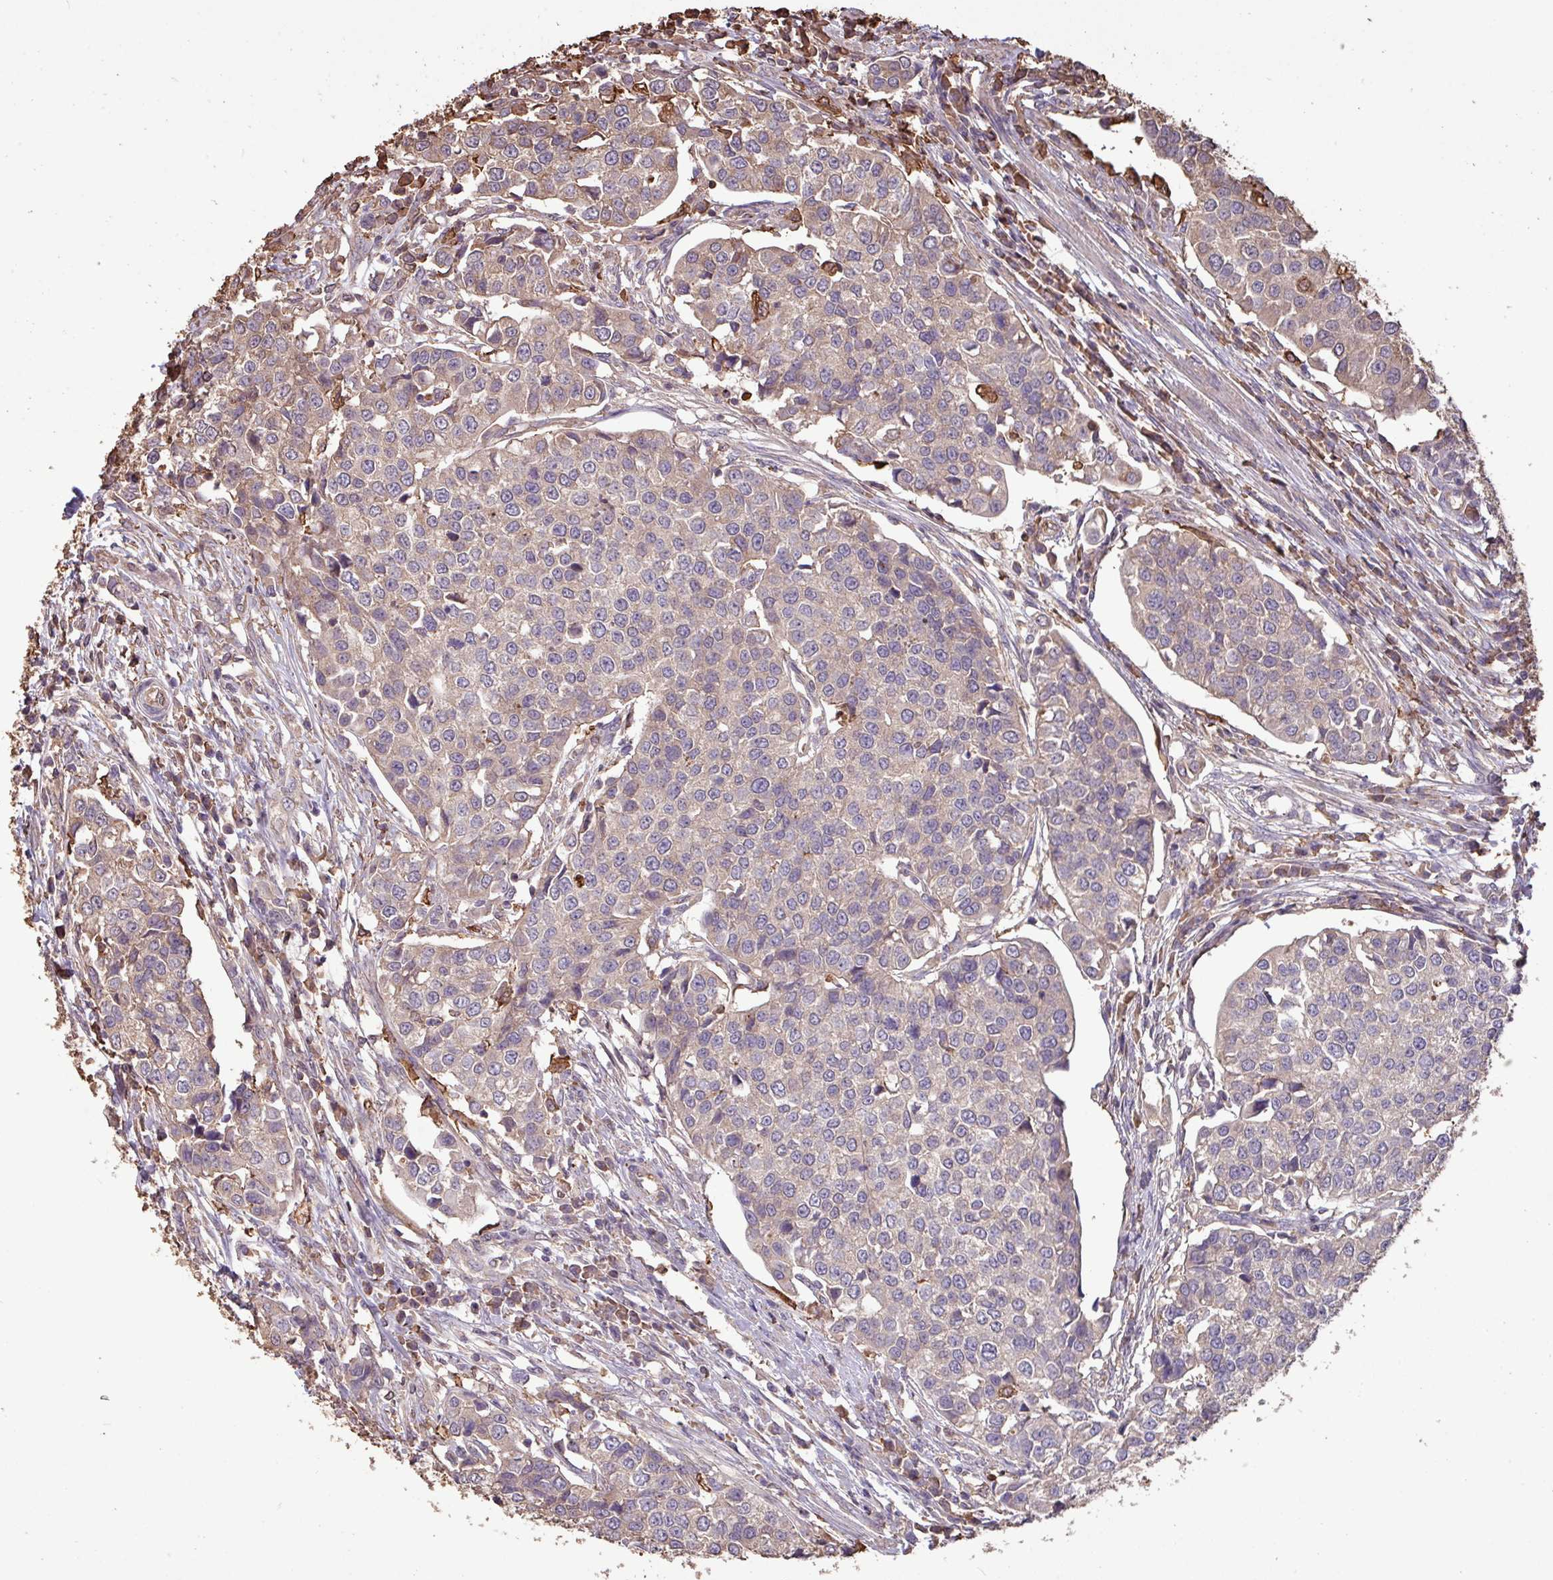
{"staining": {"intensity": "weak", "quantity": "25%-75%", "location": "cytoplasmic/membranous"}, "tissue": "urothelial cancer", "cell_type": "Tumor cells", "image_type": "cancer", "snomed": [{"axis": "morphology", "description": "Urothelial carcinoma, Low grade"}, {"axis": "topography", "description": "Urinary bladder"}], "caption": "IHC histopathology image of urothelial cancer stained for a protein (brown), which reveals low levels of weak cytoplasmic/membranous staining in approximately 25%-75% of tumor cells.", "gene": "CAMK2B", "patient": {"sex": "female", "age": 78}}